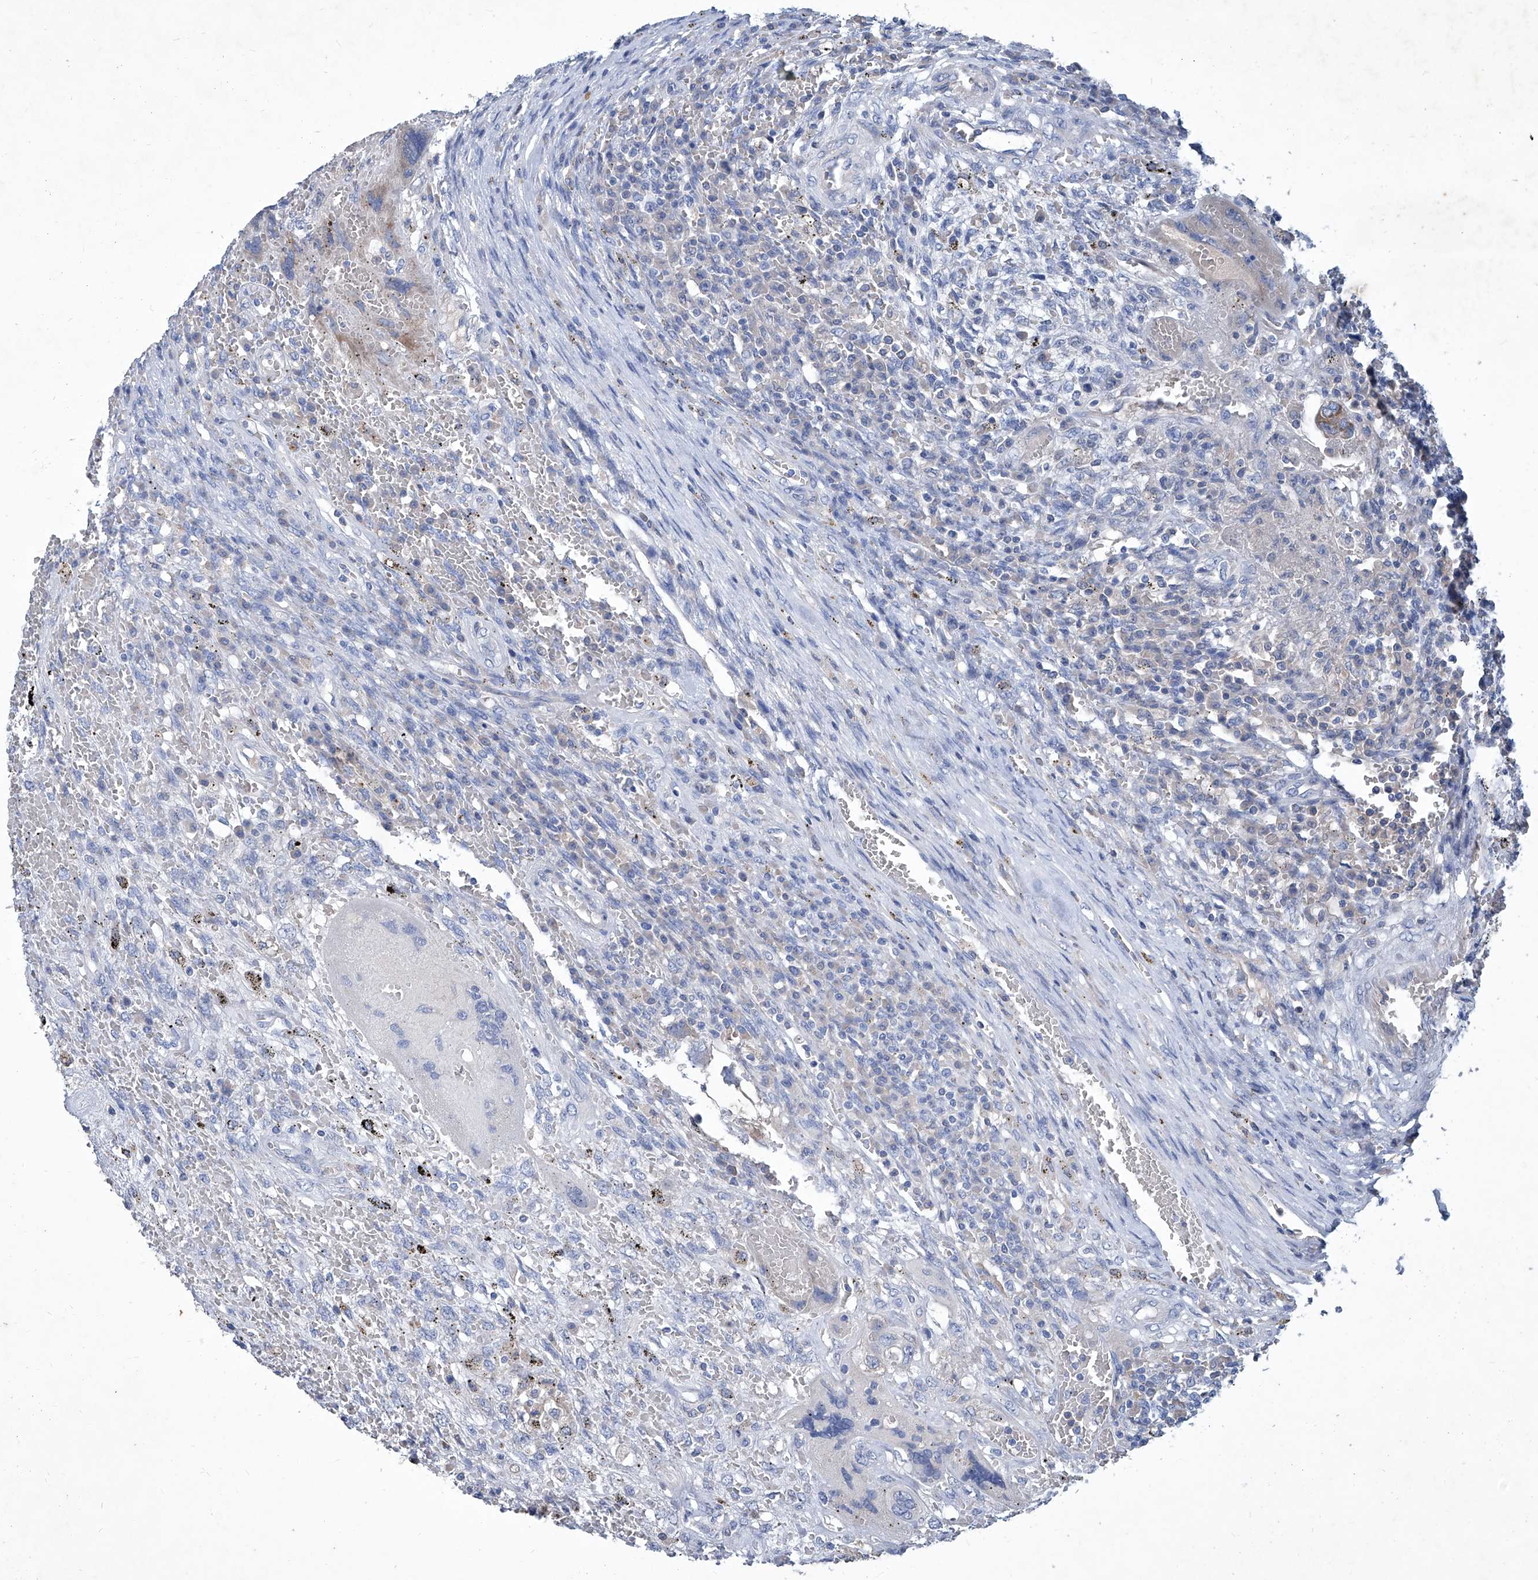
{"staining": {"intensity": "moderate", "quantity": "<25%", "location": "cytoplasmic/membranous"}, "tissue": "testis cancer", "cell_type": "Tumor cells", "image_type": "cancer", "snomed": [{"axis": "morphology", "description": "Carcinoma, Embryonal, NOS"}, {"axis": "topography", "description": "Testis"}], "caption": "Testis embryonal carcinoma tissue shows moderate cytoplasmic/membranous expression in approximately <25% of tumor cells", "gene": "MTARC1", "patient": {"sex": "male", "age": 26}}